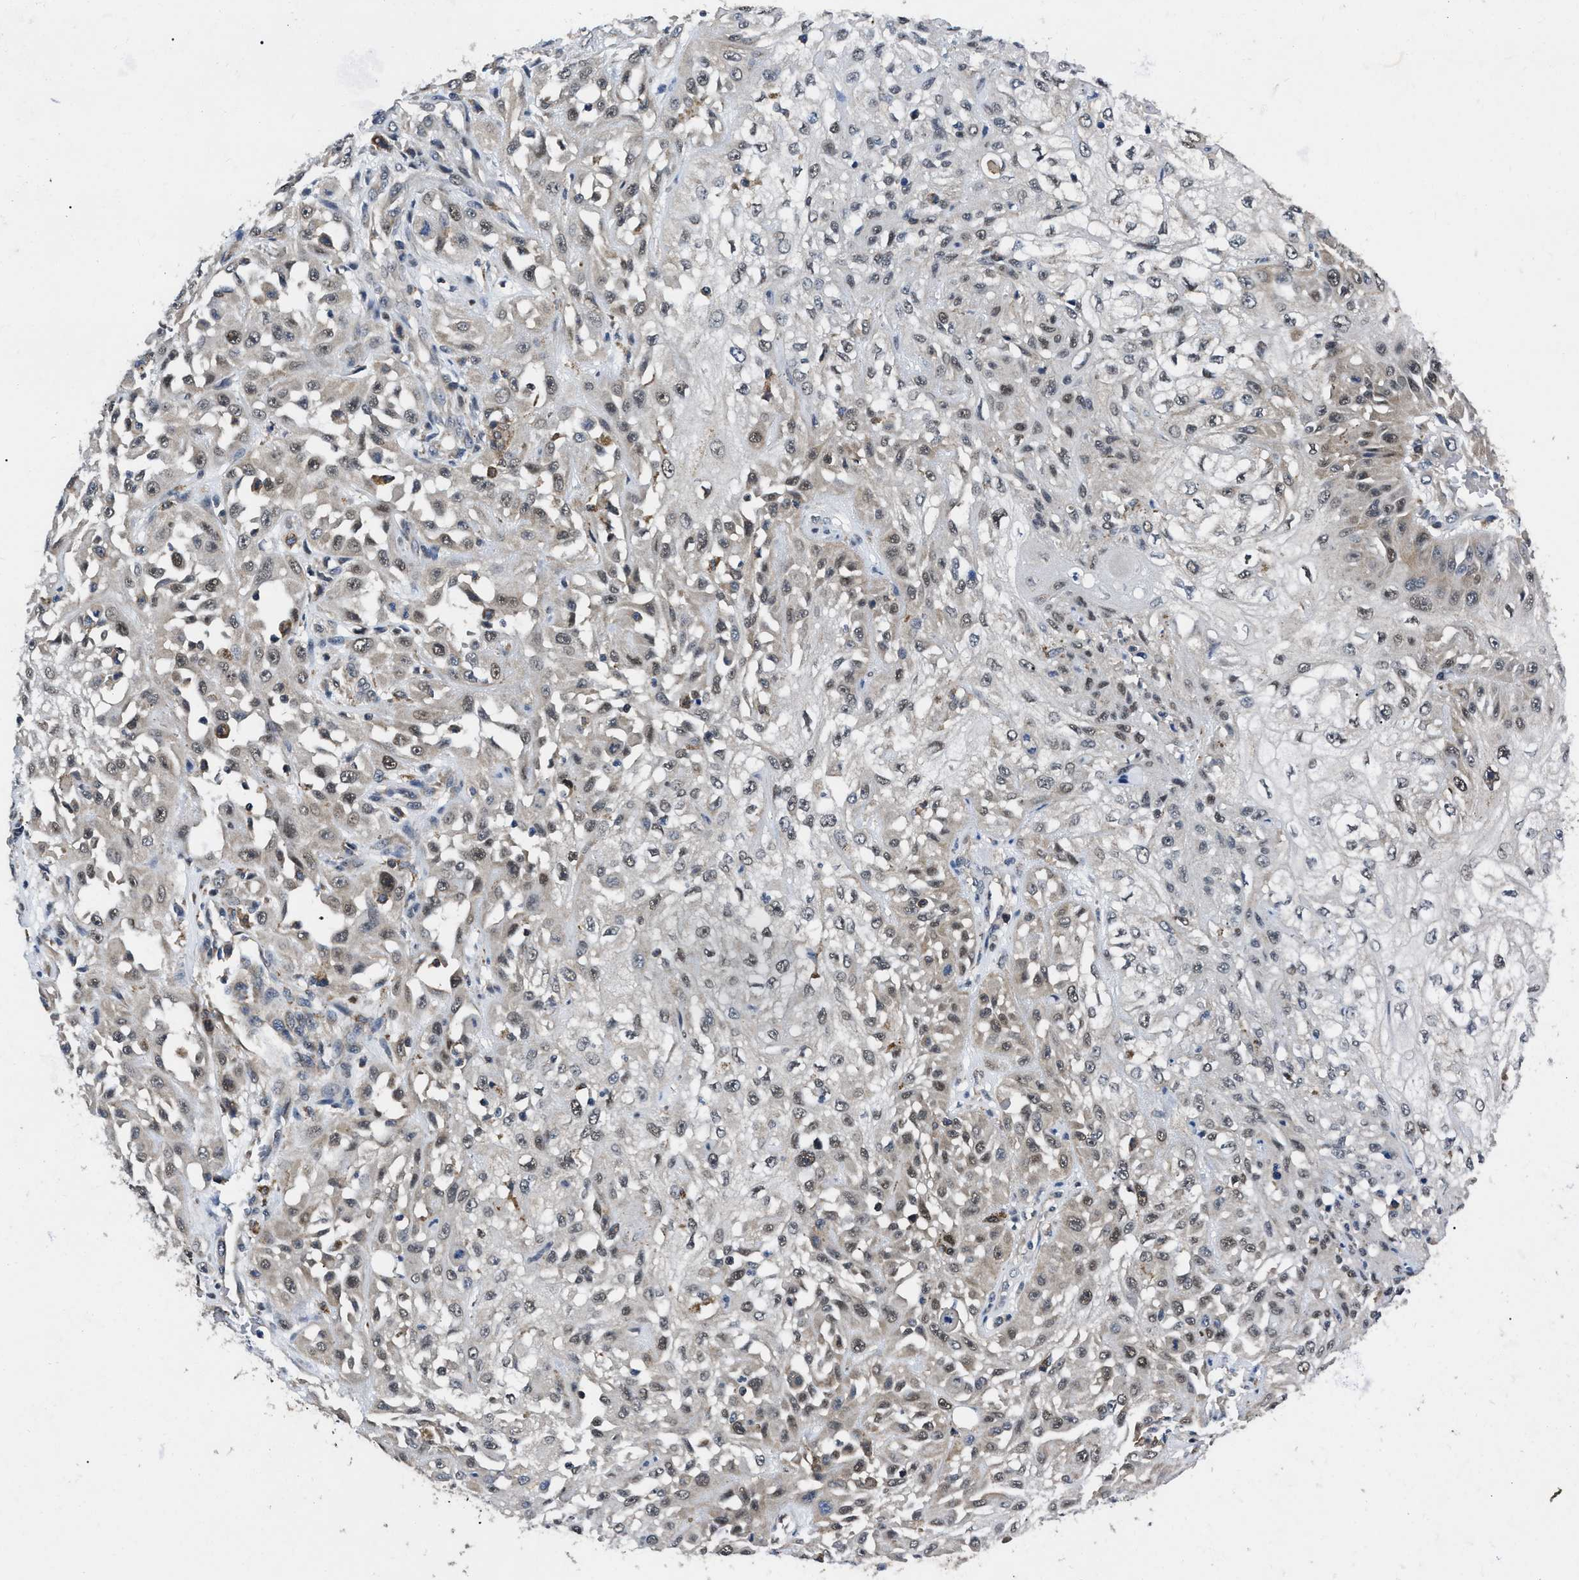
{"staining": {"intensity": "weak", "quantity": "<25%", "location": "cytoplasmic/membranous"}, "tissue": "skin cancer", "cell_type": "Tumor cells", "image_type": "cancer", "snomed": [{"axis": "morphology", "description": "Squamous cell carcinoma, NOS"}, {"axis": "morphology", "description": "Squamous cell carcinoma, metastatic, NOS"}, {"axis": "topography", "description": "Skin"}, {"axis": "topography", "description": "Lymph node"}], "caption": "Immunohistochemical staining of human skin cancer (squamous cell carcinoma) demonstrates no significant expression in tumor cells.", "gene": "GET4", "patient": {"sex": "male", "age": 75}}